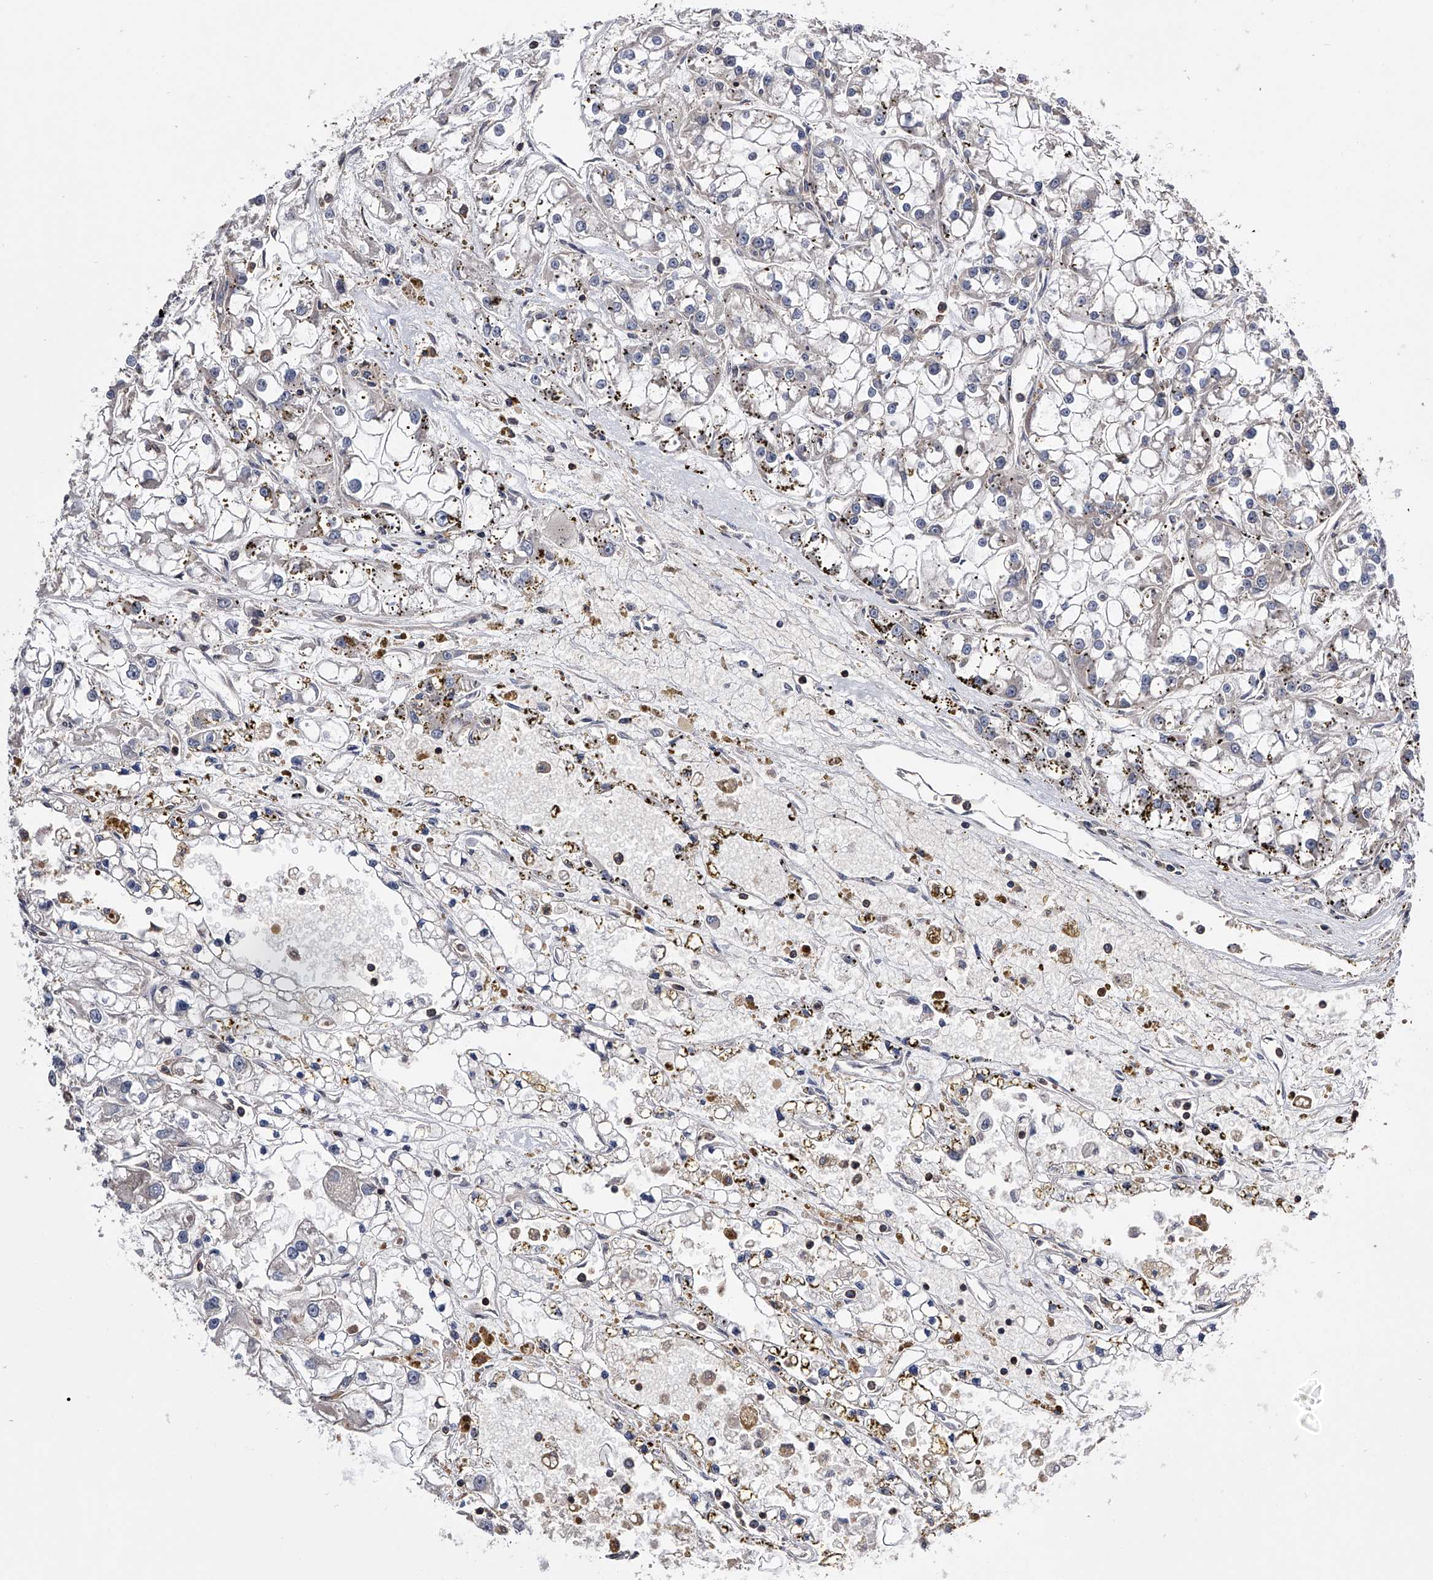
{"staining": {"intensity": "negative", "quantity": "none", "location": "none"}, "tissue": "renal cancer", "cell_type": "Tumor cells", "image_type": "cancer", "snomed": [{"axis": "morphology", "description": "Adenocarcinoma, NOS"}, {"axis": "topography", "description": "Kidney"}], "caption": "Immunohistochemical staining of human renal cancer shows no significant positivity in tumor cells.", "gene": "PAN3", "patient": {"sex": "female", "age": 52}}